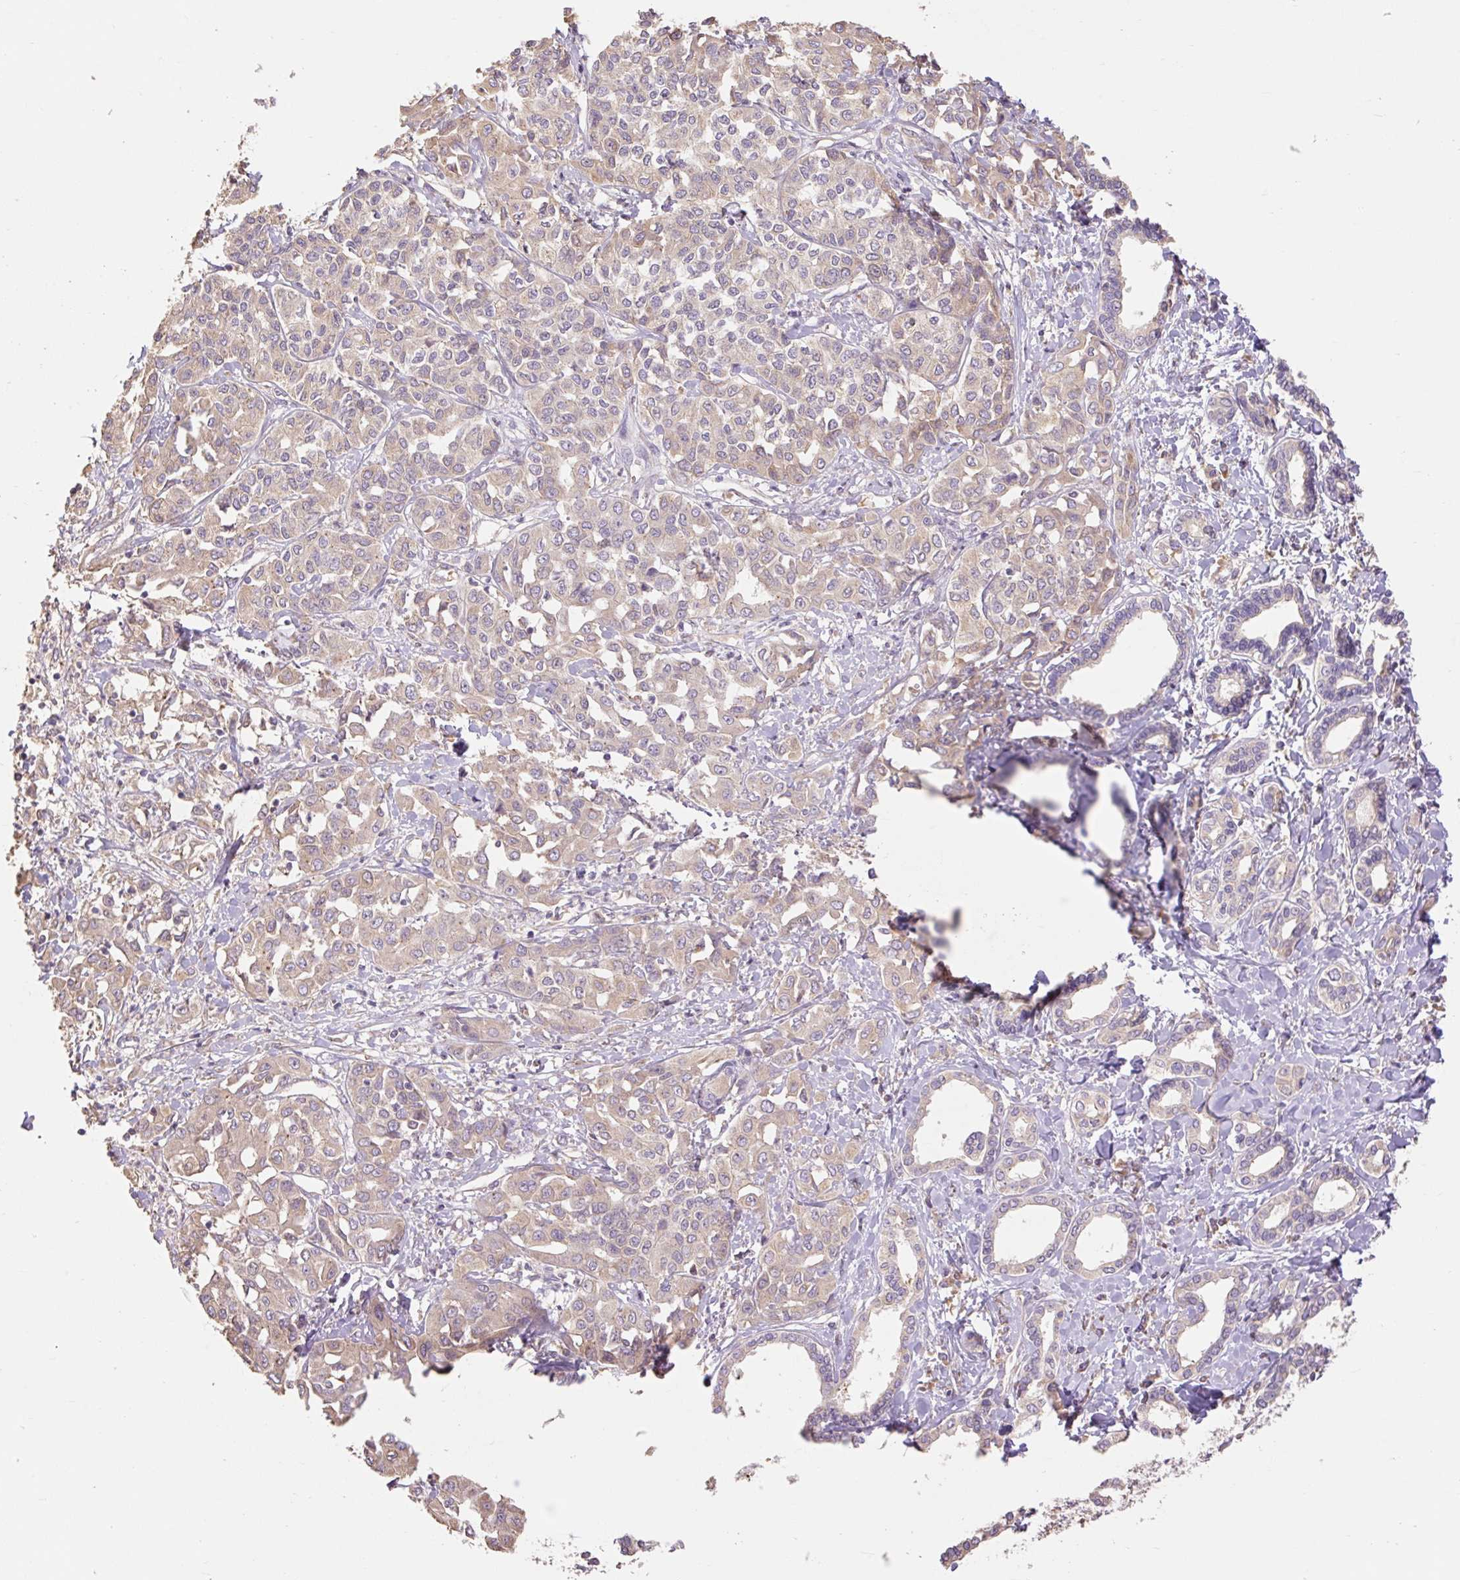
{"staining": {"intensity": "weak", "quantity": ">75%", "location": "cytoplasmic/membranous"}, "tissue": "liver cancer", "cell_type": "Tumor cells", "image_type": "cancer", "snomed": [{"axis": "morphology", "description": "Cholangiocarcinoma"}, {"axis": "topography", "description": "Liver"}], "caption": "Liver cancer stained for a protein shows weak cytoplasmic/membranous positivity in tumor cells.", "gene": "DESI1", "patient": {"sex": "female", "age": 77}}